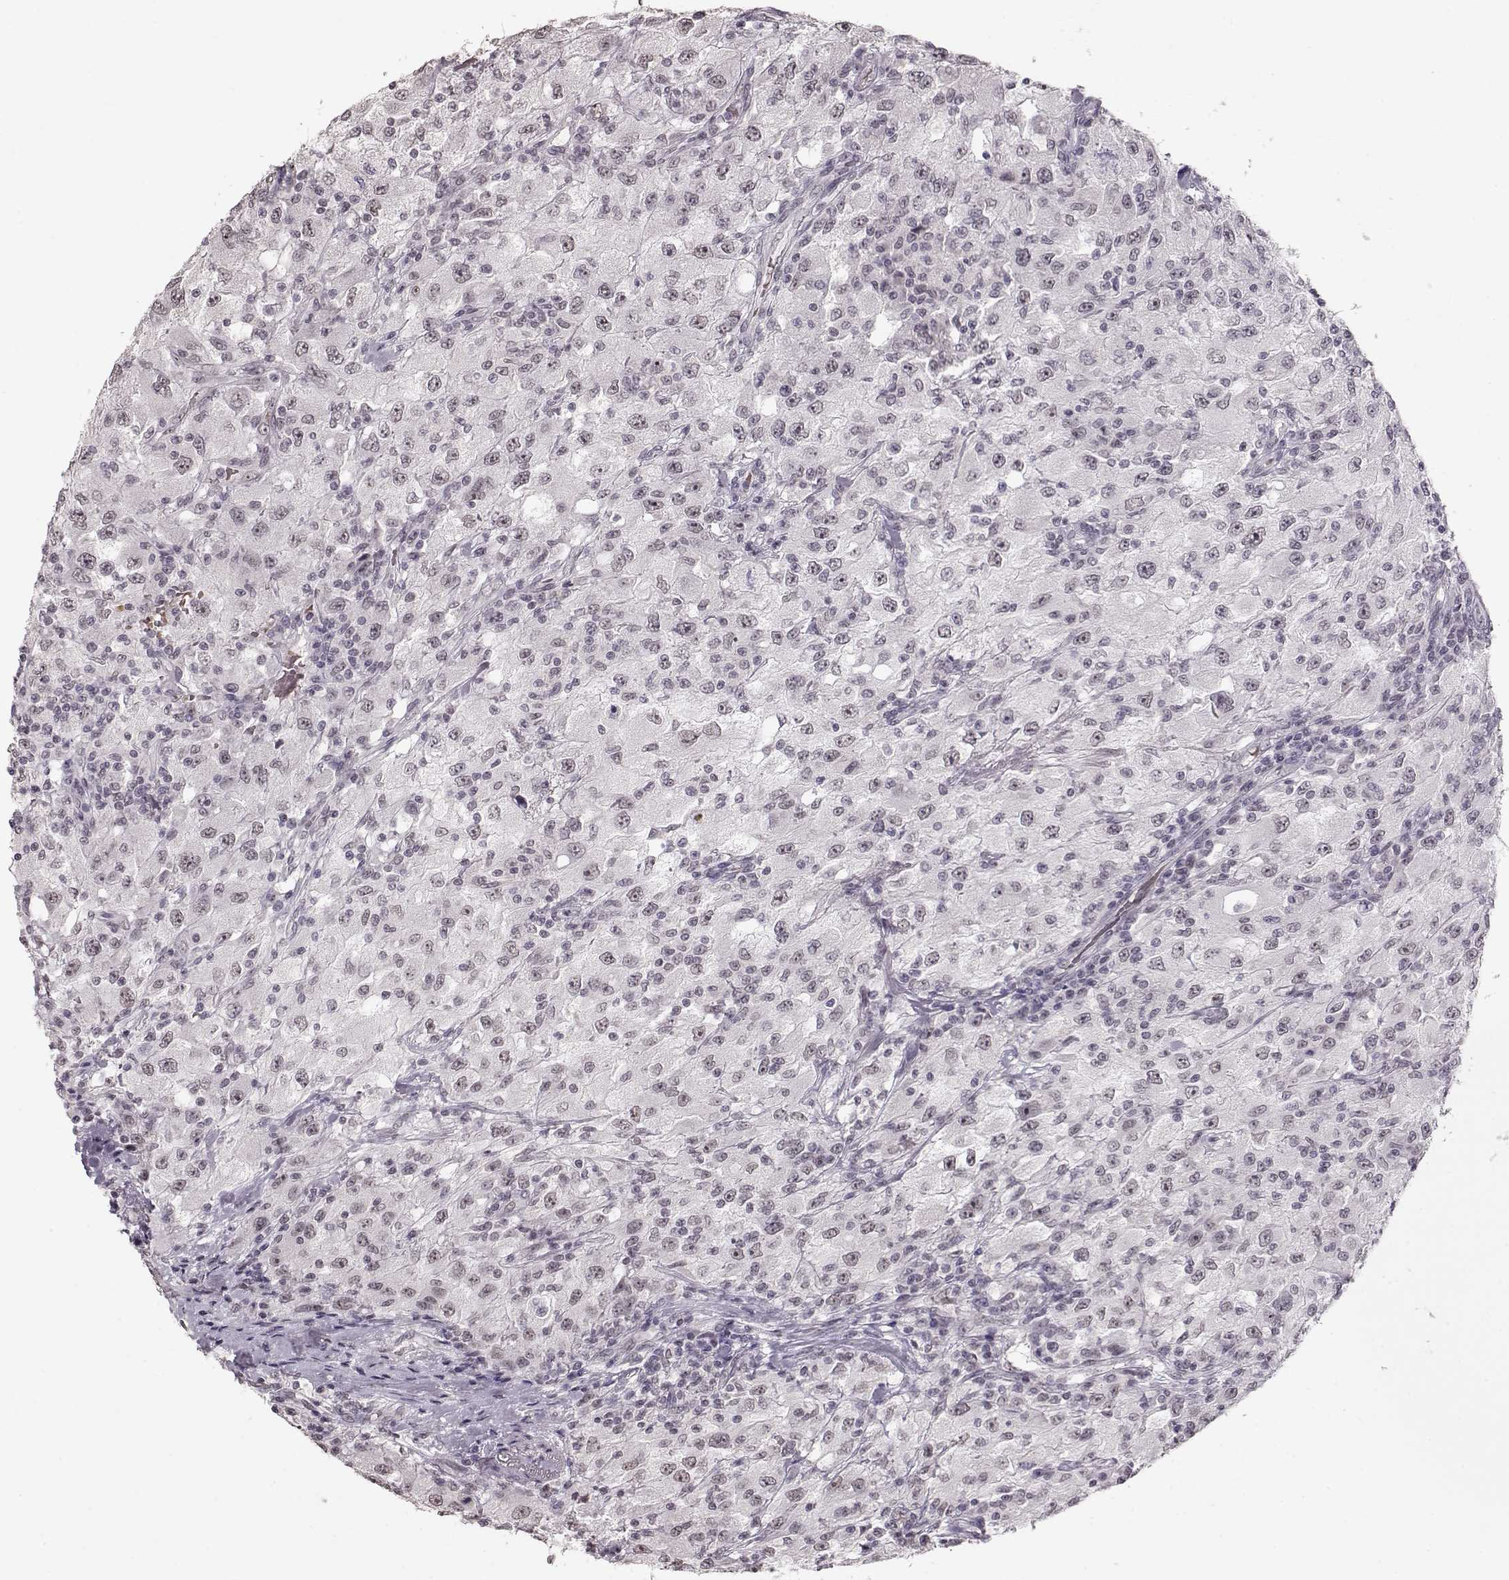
{"staining": {"intensity": "weak", "quantity": "<25%", "location": "nuclear"}, "tissue": "renal cancer", "cell_type": "Tumor cells", "image_type": "cancer", "snomed": [{"axis": "morphology", "description": "Adenocarcinoma, NOS"}, {"axis": "topography", "description": "Kidney"}], "caption": "Tumor cells are negative for brown protein staining in renal adenocarcinoma.", "gene": "PCP4", "patient": {"sex": "female", "age": 67}}